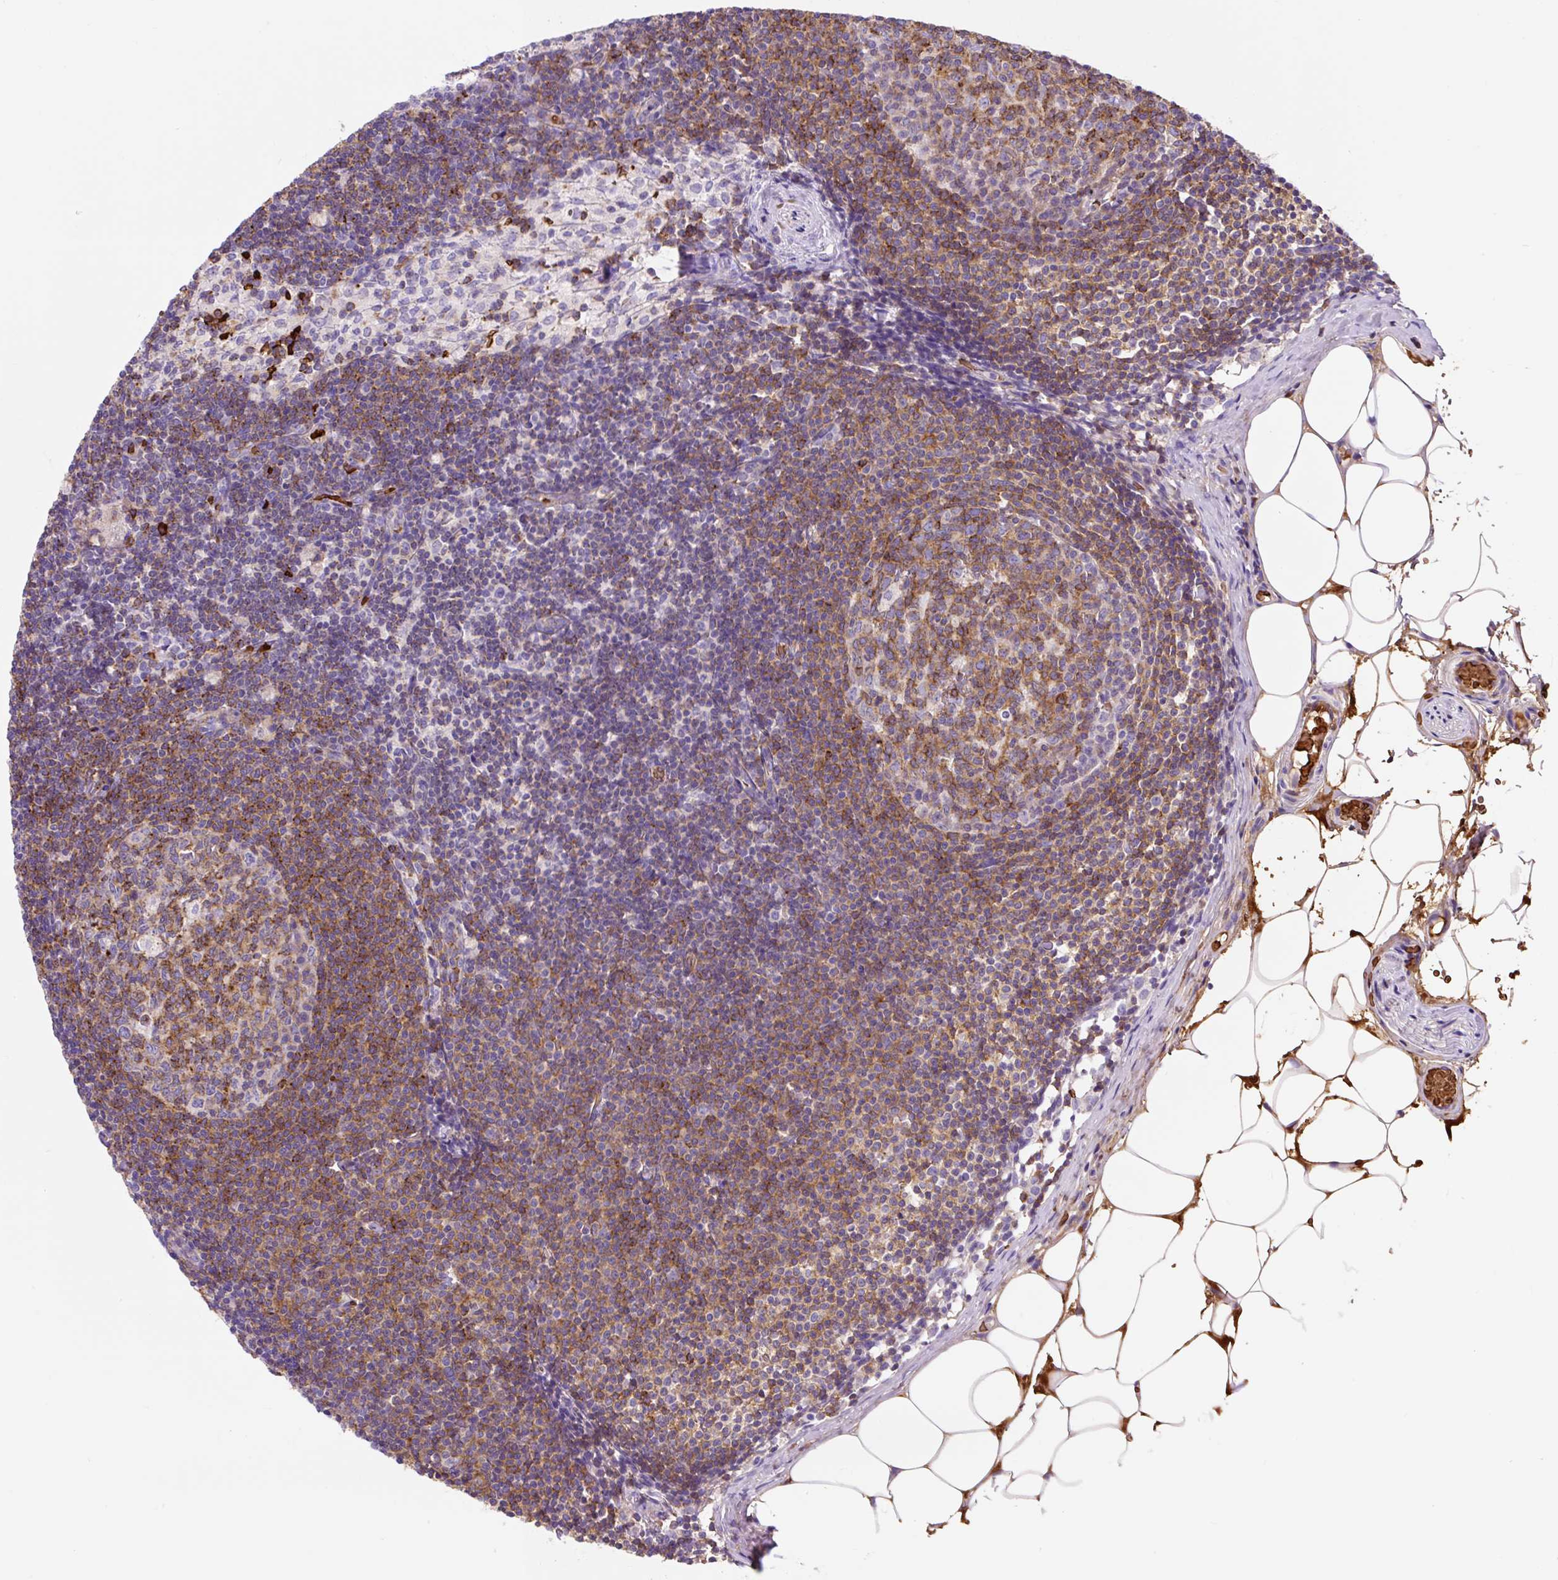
{"staining": {"intensity": "strong", "quantity": "25%-75%", "location": "cytoplasmic/membranous"}, "tissue": "lymph node", "cell_type": "Germinal center cells", "image_type": "normal", "snomed": [{"axis": "morphology", "description": "Normal tissue, NOS"}, {"axis": "topography", "description": "Lymph node"}], "caption": "Lymph node stained with a brown dye reveals strong cytoplasmic/membranous positive expression in about 25%-75% of germinal center cells.", "gene": "HIP1R", "patient": {"sex": "male", "age": 49}}